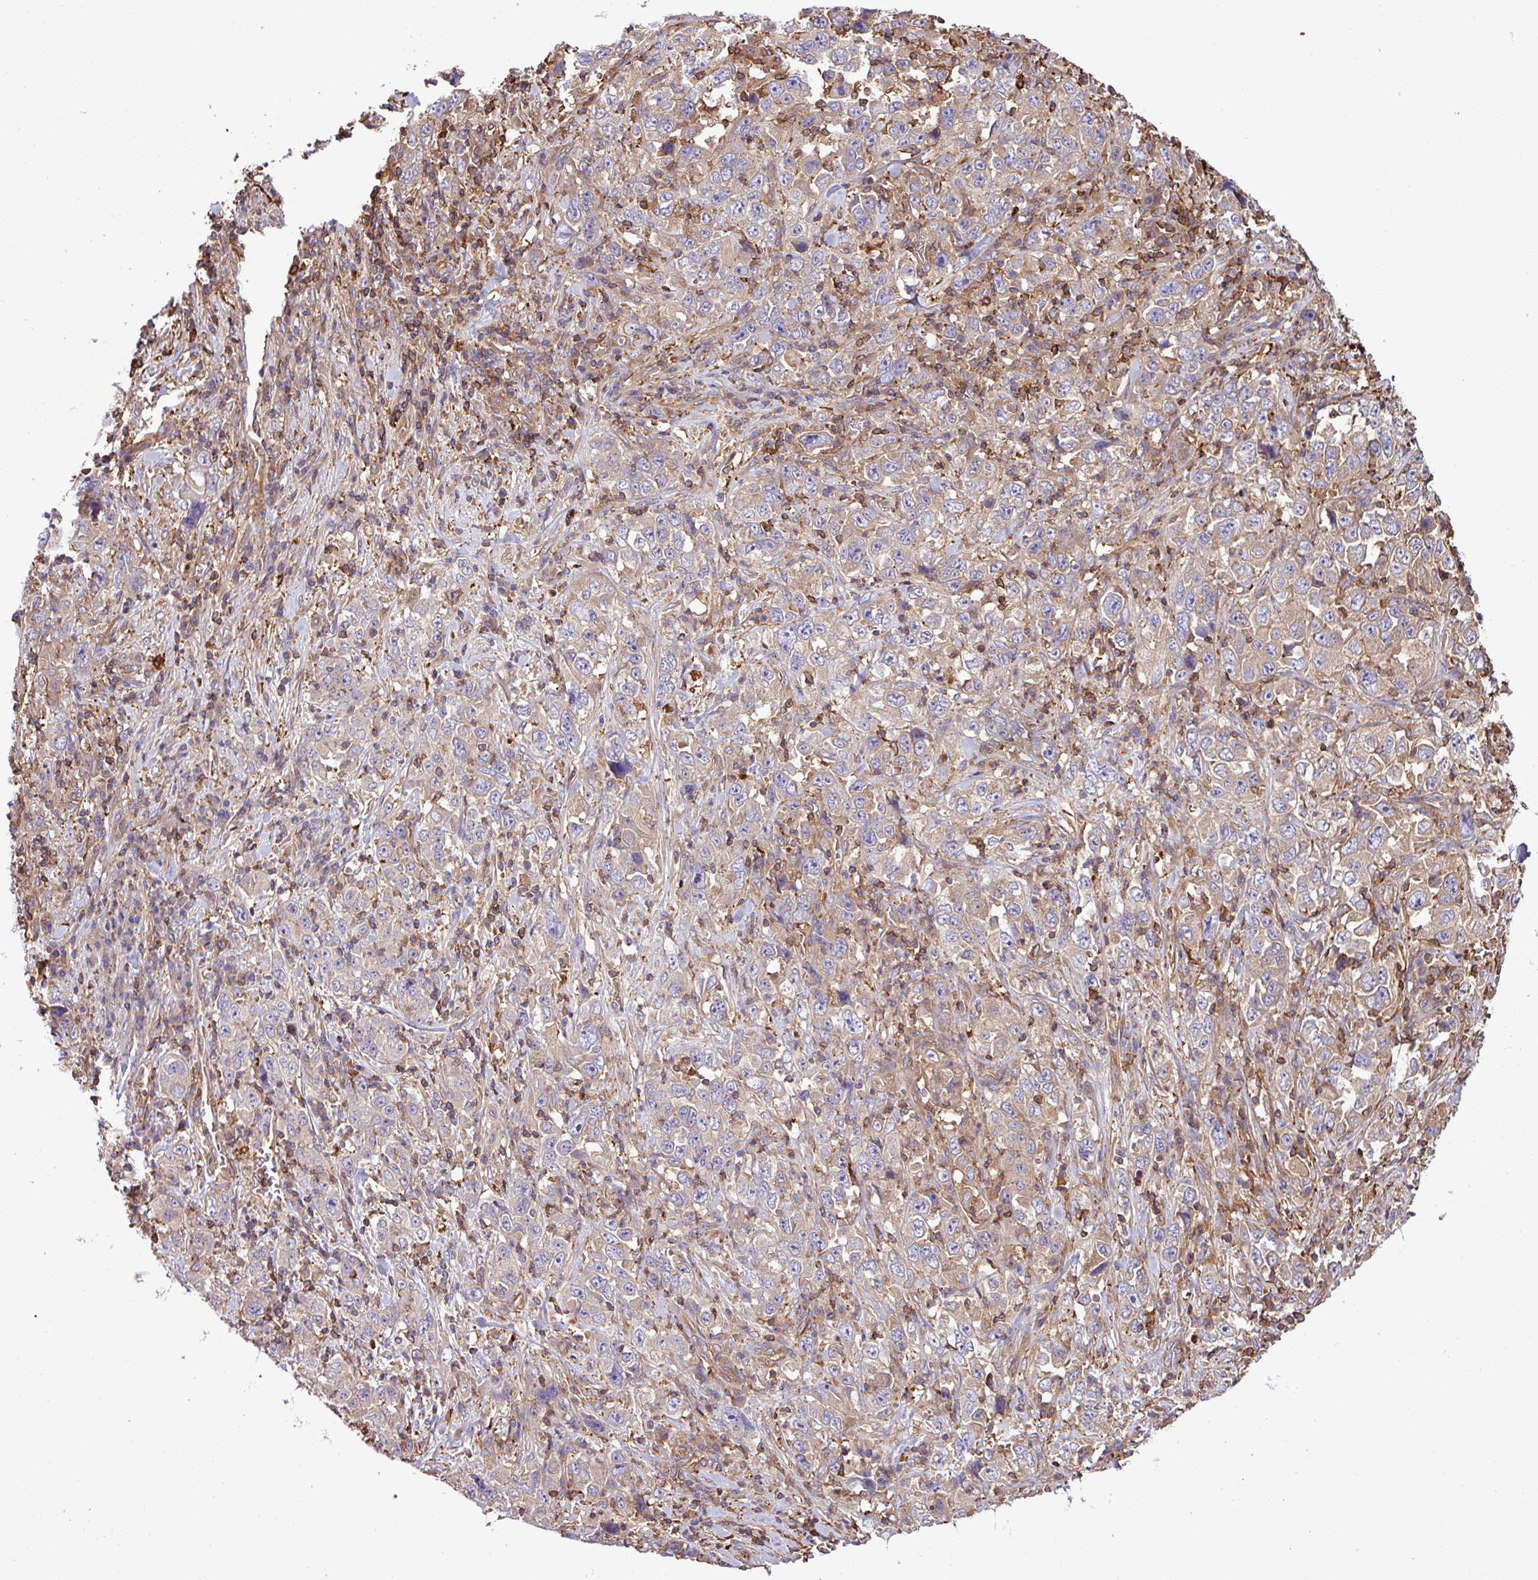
{"staining": {"intensity": "weak", "quantity": "<25%", "location": "cytoplasmic/membranous"}, "tissue": "stomach cancer", "cell_type": "Tumor cells", "image_type": "cancer", "snomed": [{"axis": "morphology", "description": "Normal tissue, NOS"}, {"axis": "morphology", "description": "Adenocarcinoma, NOS"}, {"axis": "topography", "description": "Stomach, upper"}, {"axis": "topography", "description": "Stomach"}], "caption": "Immunohistochemistry (IHC) of stomach cancer reveals no positivity in tumor cells.", "gene": "PGAP6", "patient": {"sex": "male", "age": 59}}